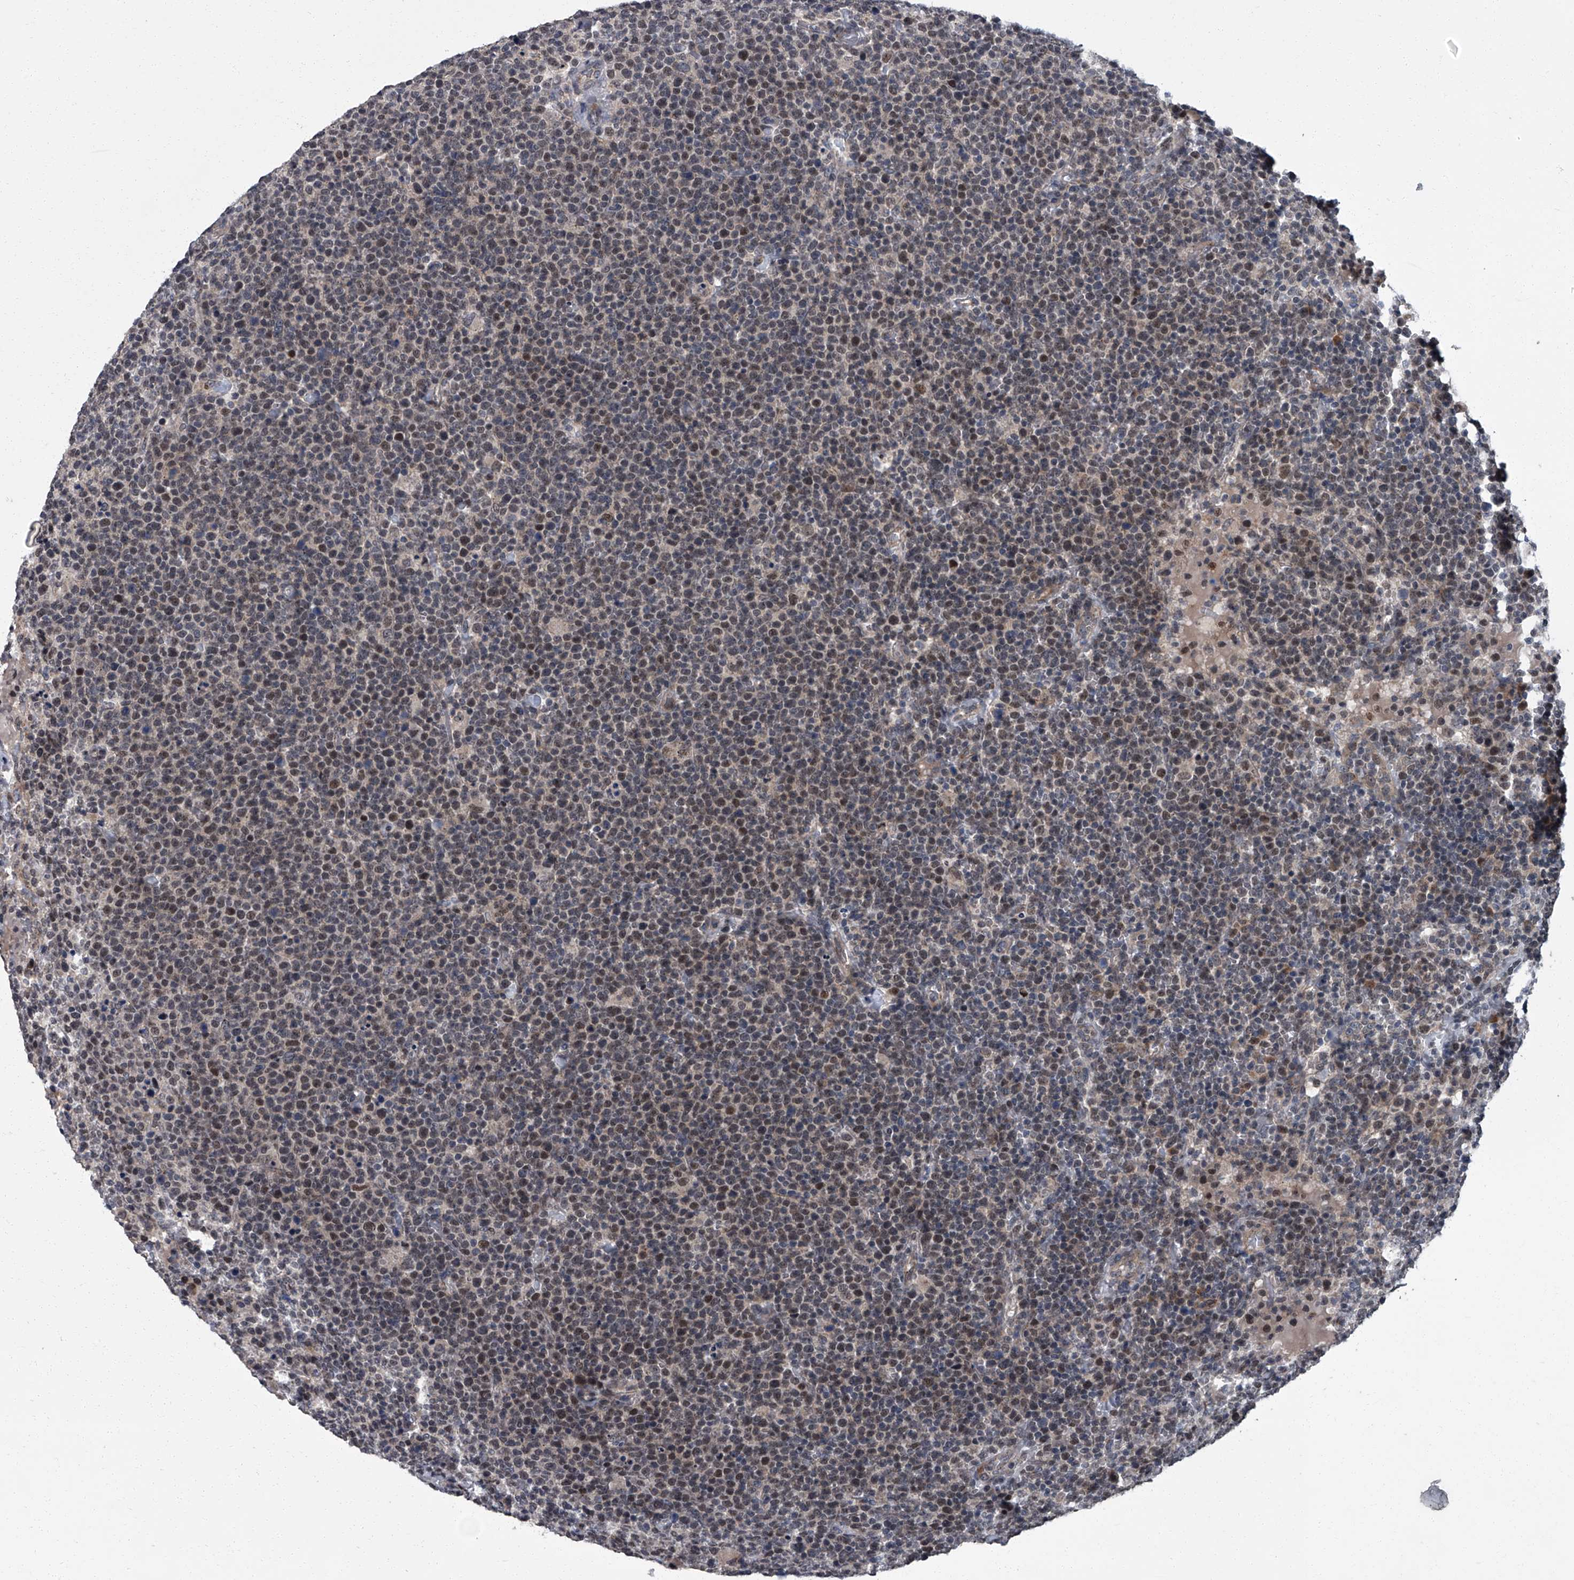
{"staining": {"intensity": "moderate", "quantity": ">75%", "location": "nuclear"}, "tissue": "lymphoma", "cell_type": "Tumor cells", "image_type": "cancer", "snomed": [{"axis": "morphology", "description": "Malignant lymphoma, non-Hodgkin's type, High grade"}, {"axis": "topography", "description": "Lymph node"}], "caption": "Protein staining of malignant lymphoma, non-Hodgkin's type (high-grade) tissue exhibits moderate nuclear expression in about >75% of tumor cells.", "gene": "ZNF274", "patient": {"sex": "male", "age": 61}}